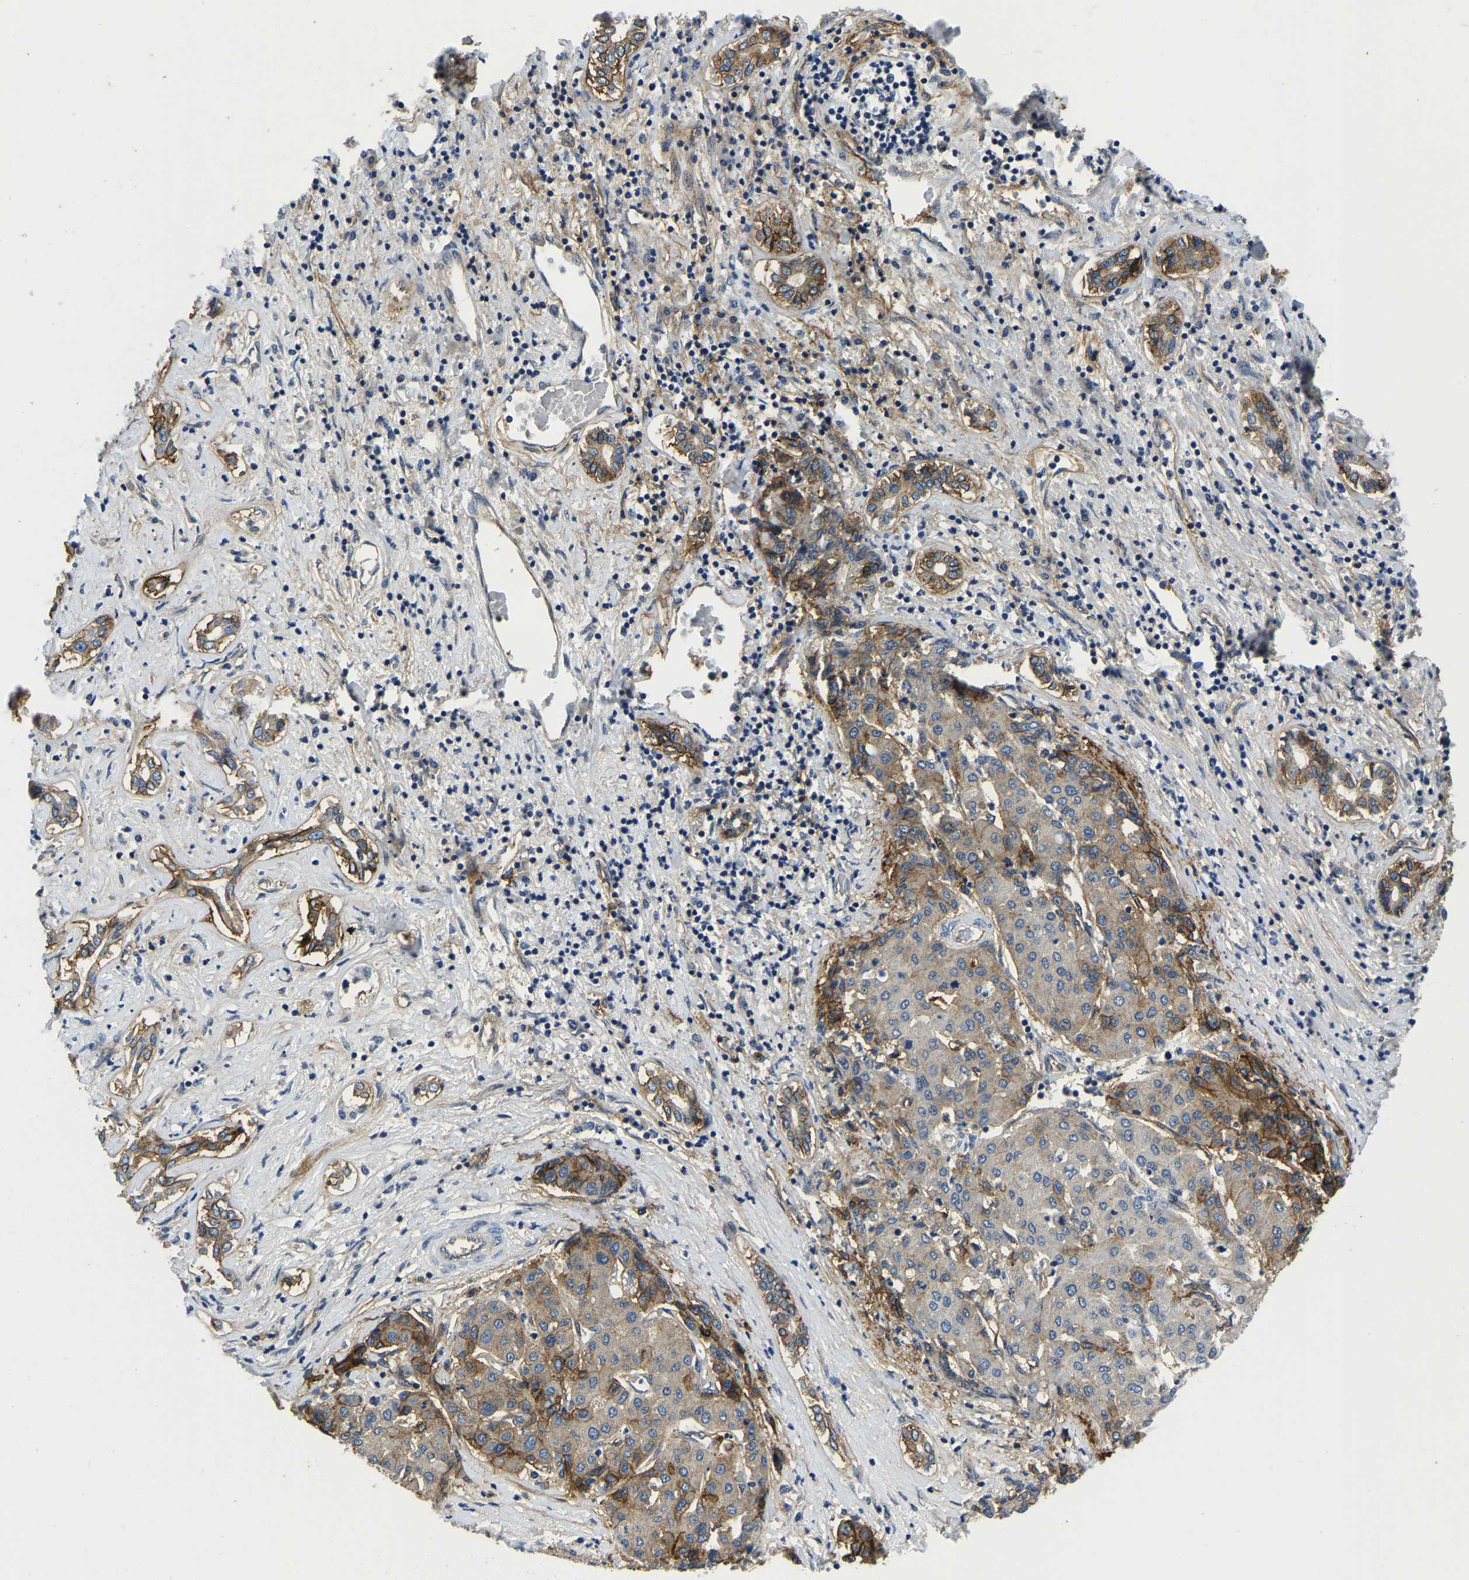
{"staining": {"intensity": "moderate", "quantity": "25%-75%", "location": "cytoplasmic/membranous"}, "tissue": "liver cancer", "cell_type": "Tumor cells", "image_type": "cancer", "snomed": [{"axis": "morphology", "description": "Carcinoma, Hepatocellular, NOS"}, {"axis": "topography", "description": "Liver"}], "caption": "An image of liver cancer stained for a protein exhibits moderate cytoplasmic/membranous brown staining in tumor cells.", "gene": "ITGA2", "patient": {"sex": "male", "age": 65}}